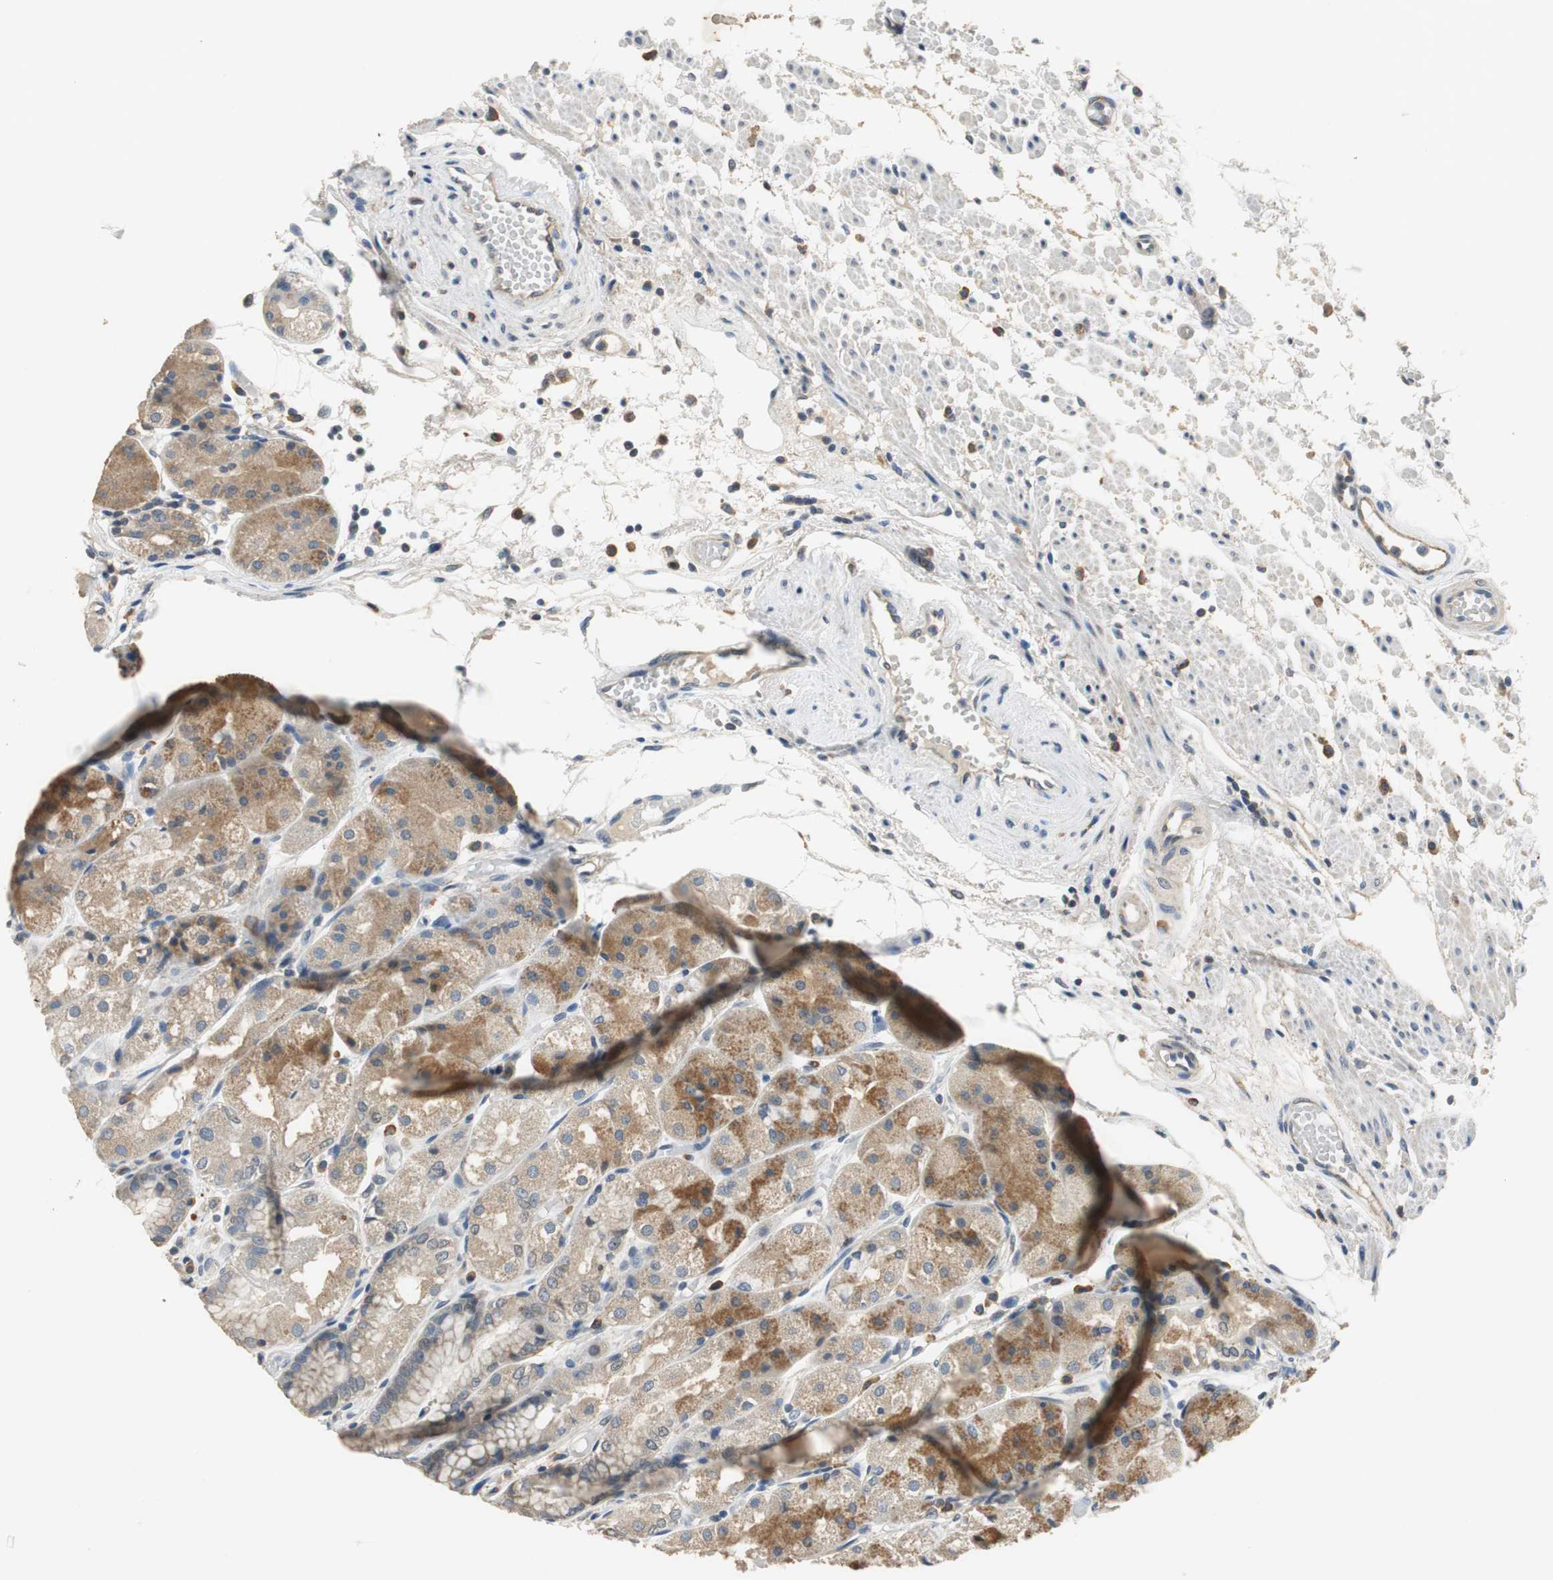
{"staining": {"intensity": "moderate", "quantity": "25%-75%", "location": "cytoplasmic/membranous"}, "tissue": "stomach", "cell_type": "Glandular cells", "image_type": "normal", "snomed": [{"axis": "morphology", "description": "Normal tissue, NOS"}, {"axis": "topography", "description": "Stomach, upper"}], "caption": "Brown immunohistochemical staining in benign stomach demonstrates moderate cytoplasmic/membranous staining in about 25%-75% of glandular cells.", "gene": "MTIF2", "patient": {"sex": "male", "age": 72}}